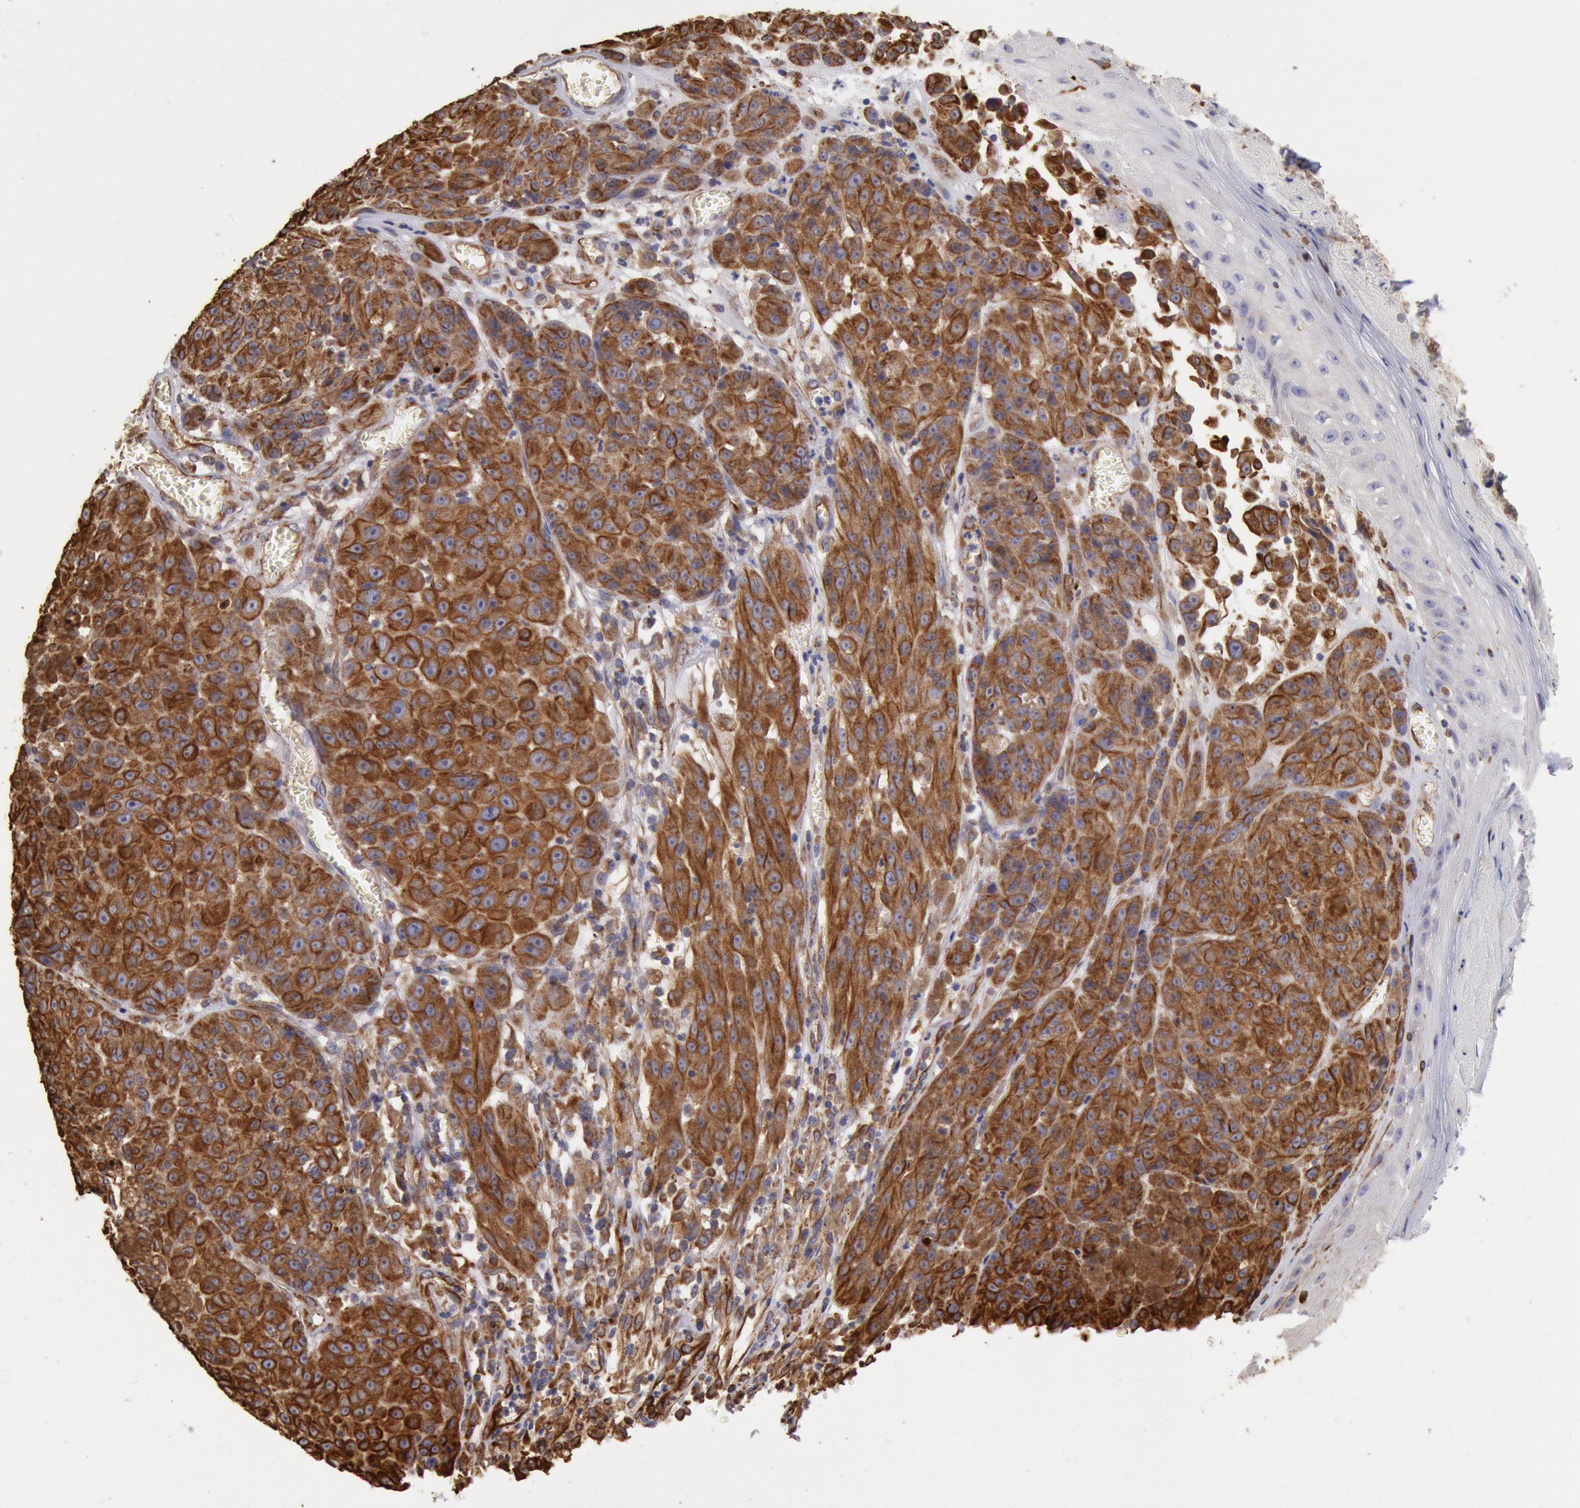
{"staining": {"intensity": "strong", "quantity": ">75%", "location": "cytoplasmic/membranous"}, "tissue": "melanoma", "cell_type": "Tumor cells", "image_type": "cancer", "snomed": [{"axis": "morphology", "description": "Malignant melanoma, NOS"}, {"axis": "topography", "description": "Skin"}], "caption": "Immunohistochemical staining of human melanoma exhibits high levels of strong cytoplasmic/membranous positivity in about >75% of tumor cells.", "gene": "RNF139", "patient": {"sex": "male", "age": 64}}